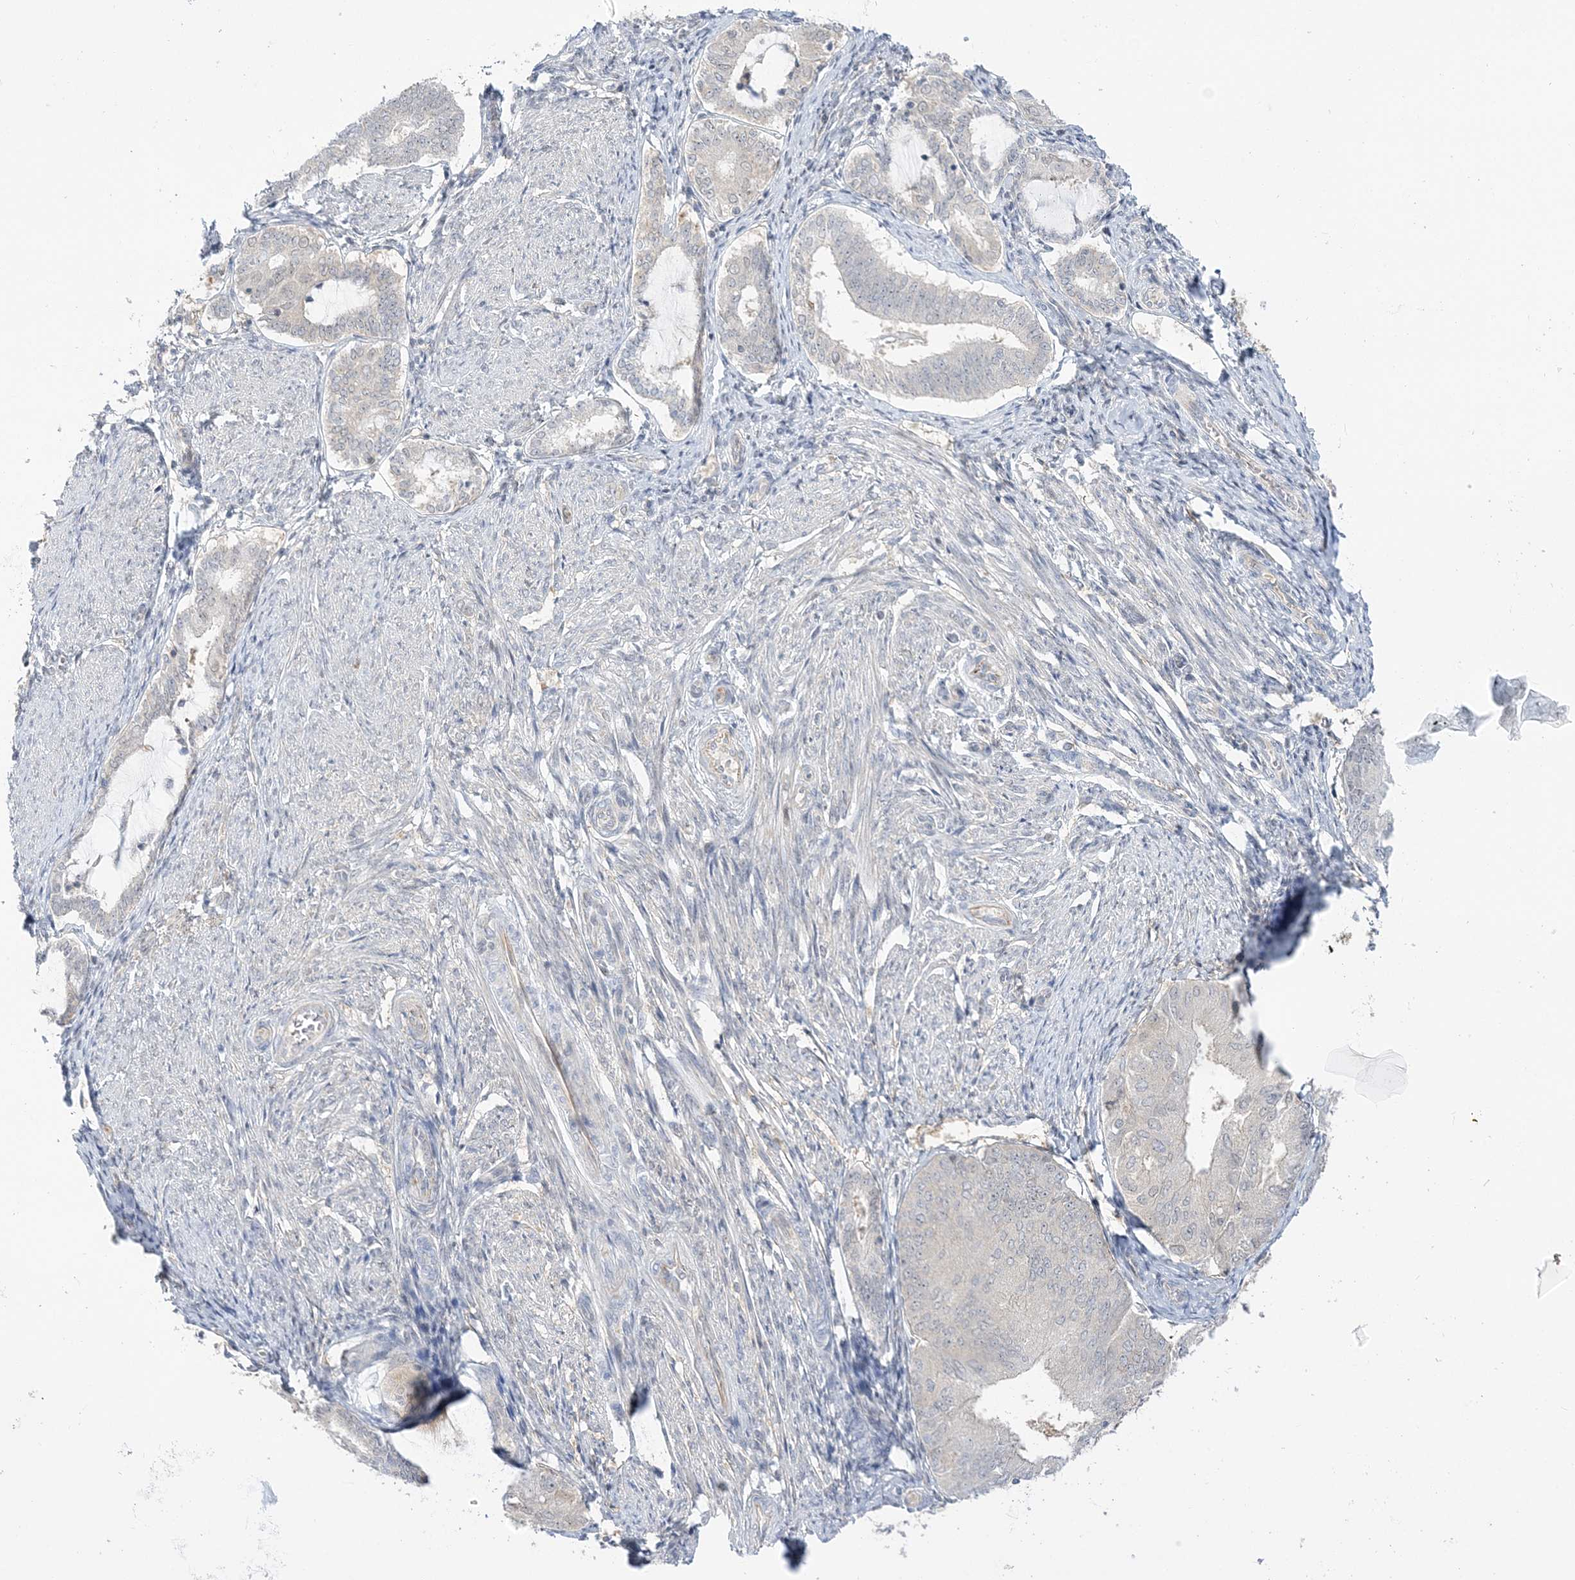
{"staining": {"intensity": "negative", "quantity": "none", "location": "none"}, "tissue": "endometrial cancer", "cell_type": "Tumor cells", "image_type": "cancer", "snomed": [{"axis": "morphology", "description": "Adenocarcinoma, NOS"}, {"axis": "topography", "description": "Endometrium"}], "caption": "Immunohistochemistry (IHC) histopathology image of human endometrial cancer stained for a protein (brown), which shows no staining in tumor cells.", "gene": "THADA", "patient": {"sex": "female", "age": 81}}